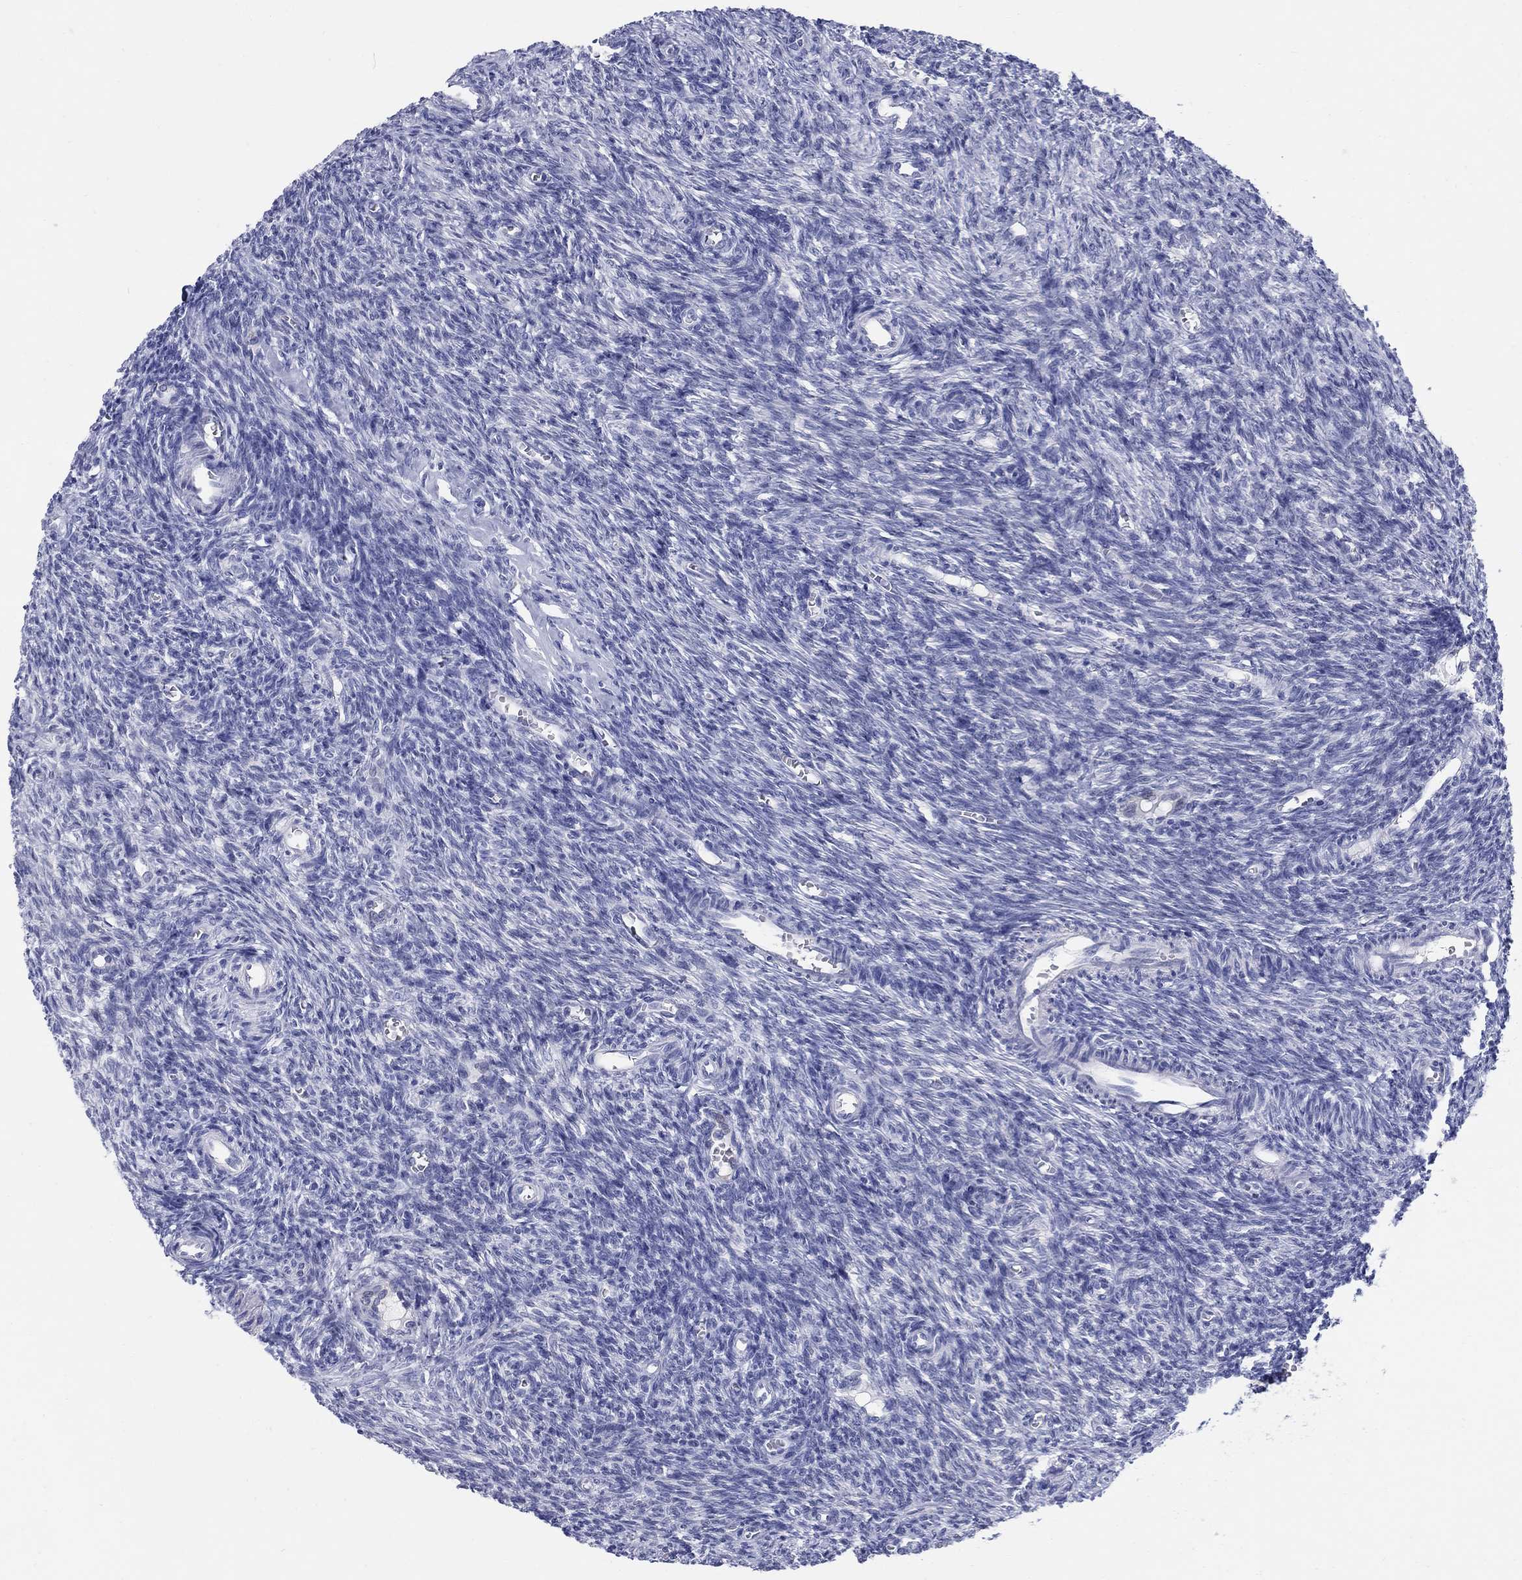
{"staining": {"intensity": "negative", "quantity": "none", "location": "none"}, "tissue": "ovary", "cell_type": "Follicle cells", "image_type": "normal", "snomed": [{"axis": "morphology", "description": "Normal tissue, NOS"}, {"axis": "topography", "description": "Ovary"}], "caption": "Follicle cells show no significant expression in benign ovary.", "gene": "AKR1C1", "patient": {"sex": "female", "age": 27}}